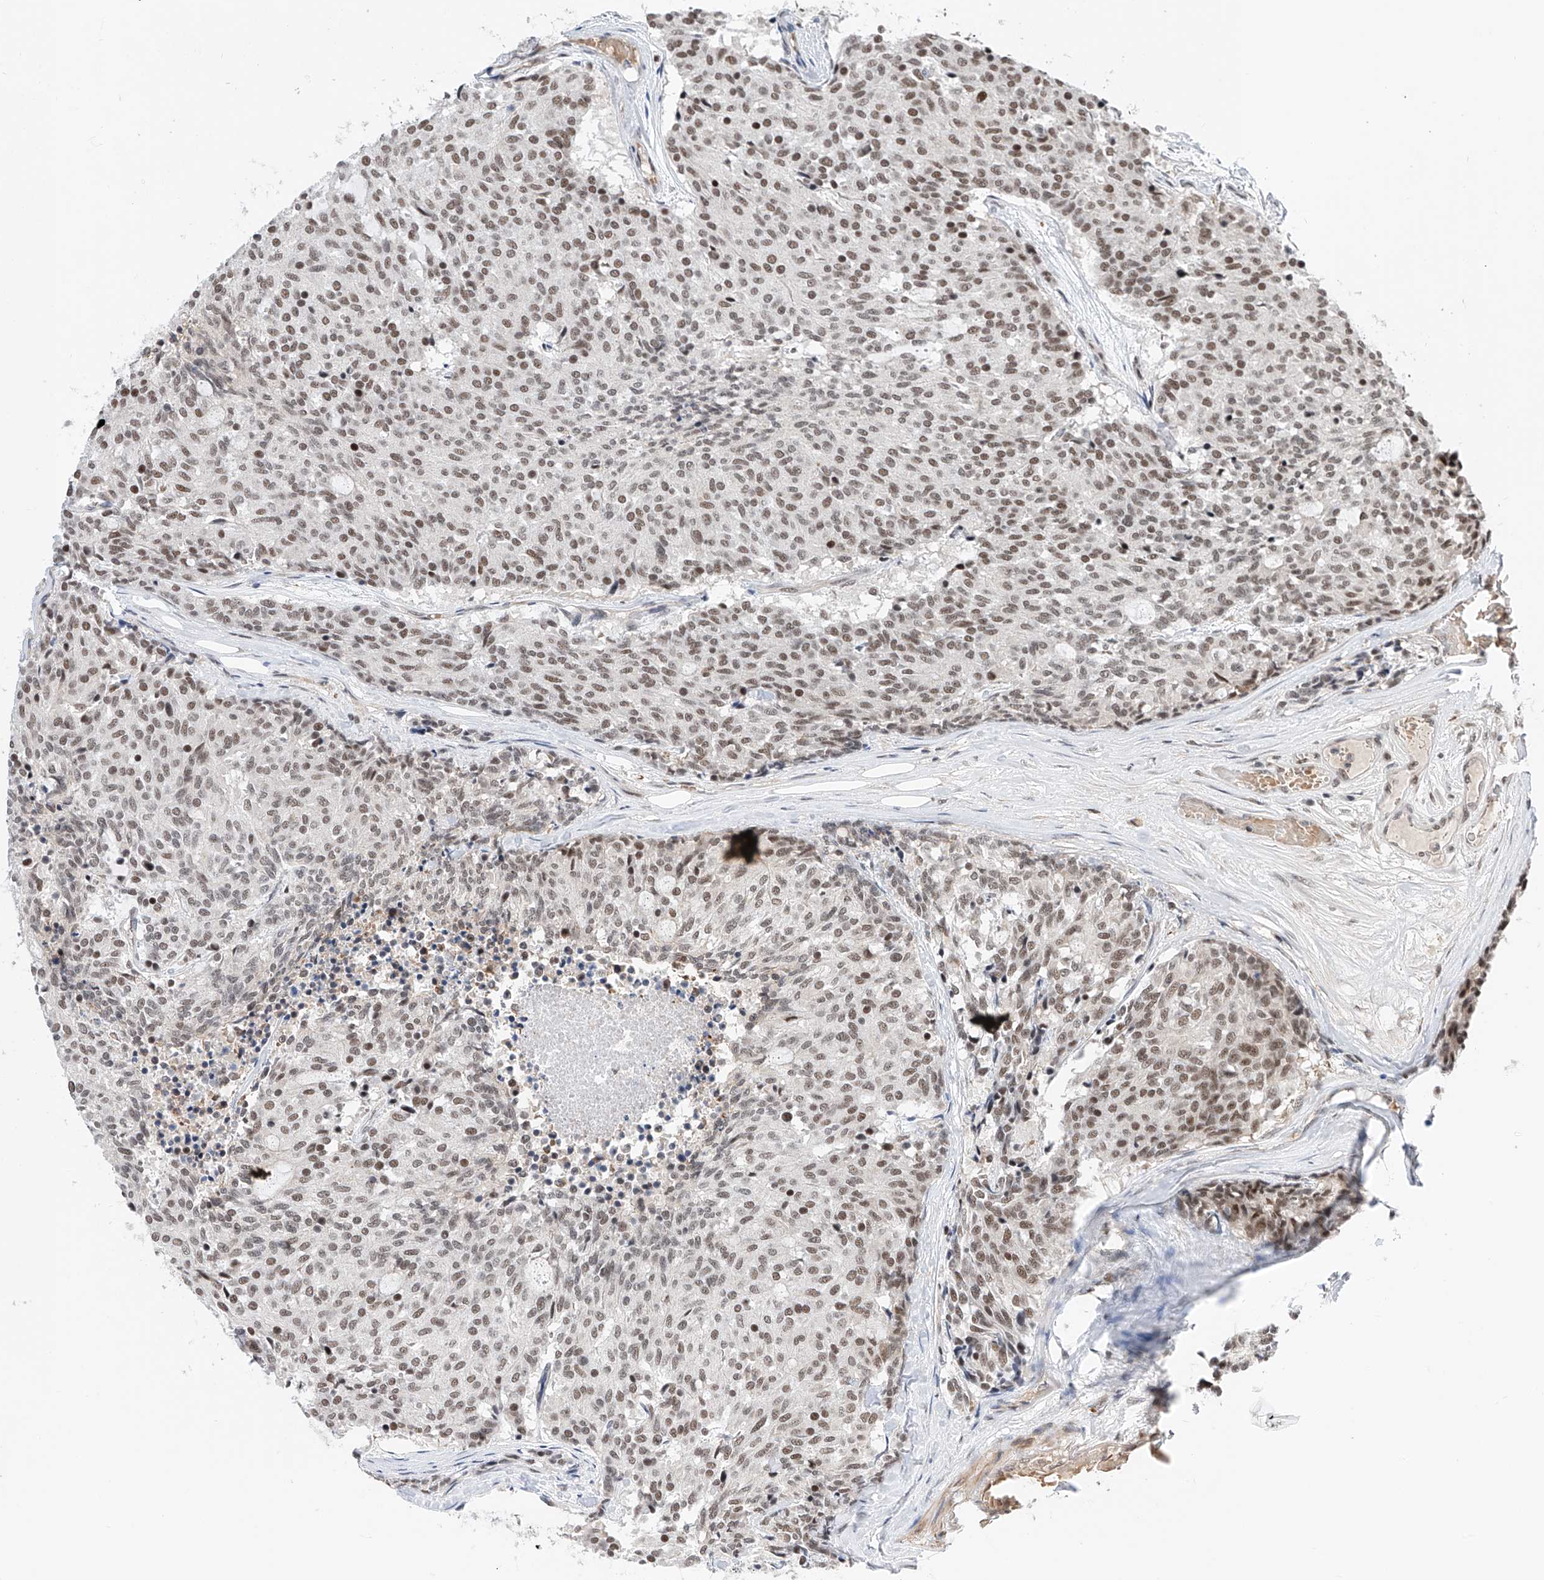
{"staining": {"intensity": "moderate", "quantity": ">75%", "location": "nuclear"}, "tissue": "carcinoid", "cell_type": "Tumor cells", "image_type": "cancer", "snomed": [{"axis": "morphology", "description": "Carcinoid, malignant, NOS"}, {"axis": "topography", "description": "Pancreas"}], "caption": "IHC histopathology image of neoplastic tissue: malignant carcinoid stained using IHC displays medium levels of moderate protein expression localized specifically in the nuclear of tumor cells, appearing as a nuclear brown color.", "gene": "SNRNP200", "patient": {"sex": "female", "age": 54}}